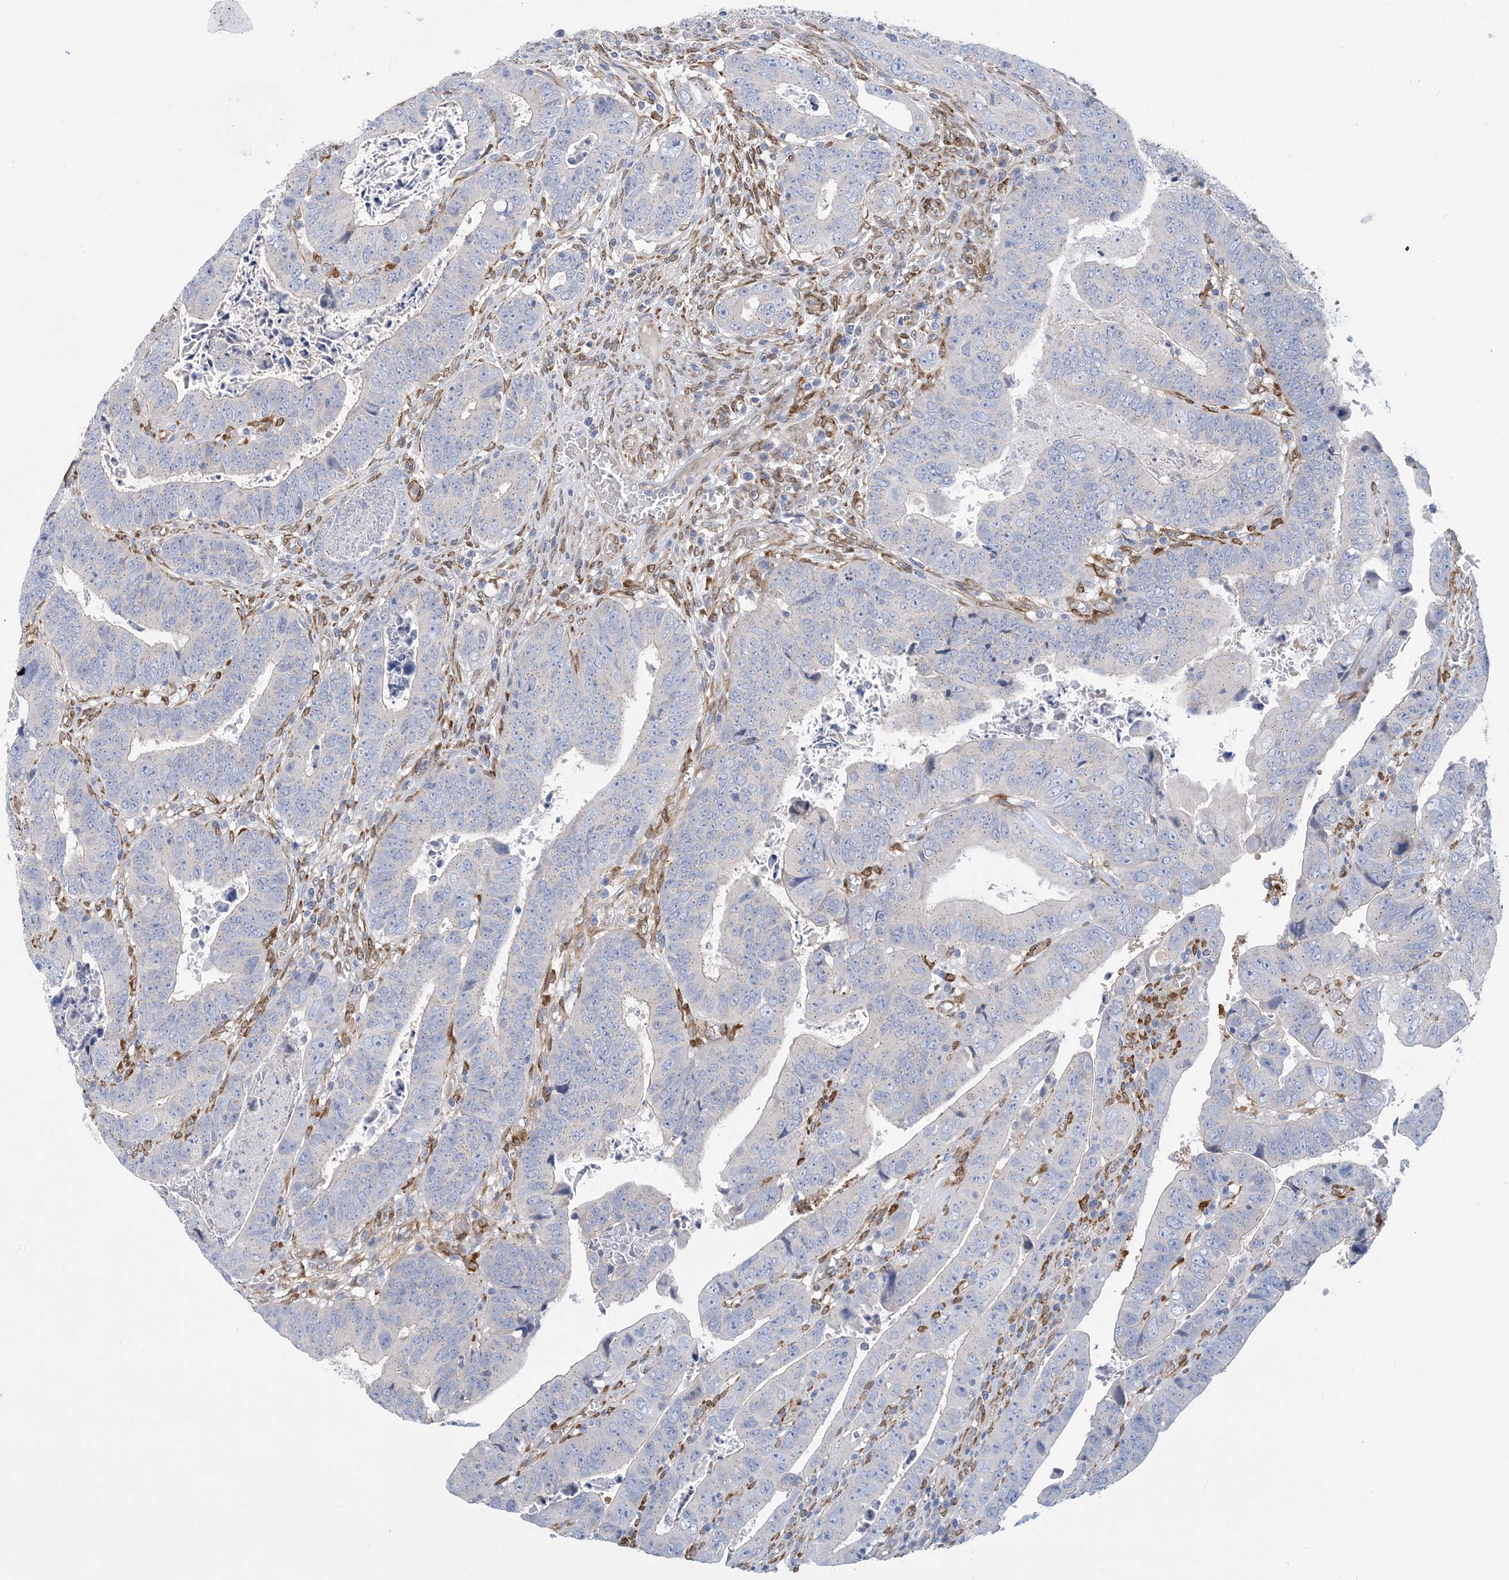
{"staining": {"intensity": "negative", "quantity": "none", "location": "none"}, "tissue": "colorectal cancer", "cell_type": "Tumor cells", "image_type": "cancer", "snomed": [{"axis": "morphology", "description": "Normal tissue, NOS"}, {"axis": "morphology", "description": "Adenocarcinoma, NOS"}, {"axis": "topography", "description": "Rectum"}], "caption": "Immunohistochemistry histopathology image of human colorectal cancer stained for a protein (brown), which exhibits no expression in tumor cells.", "gene": "RBMS3", "patient": {"sex": "female", "age": 65}}